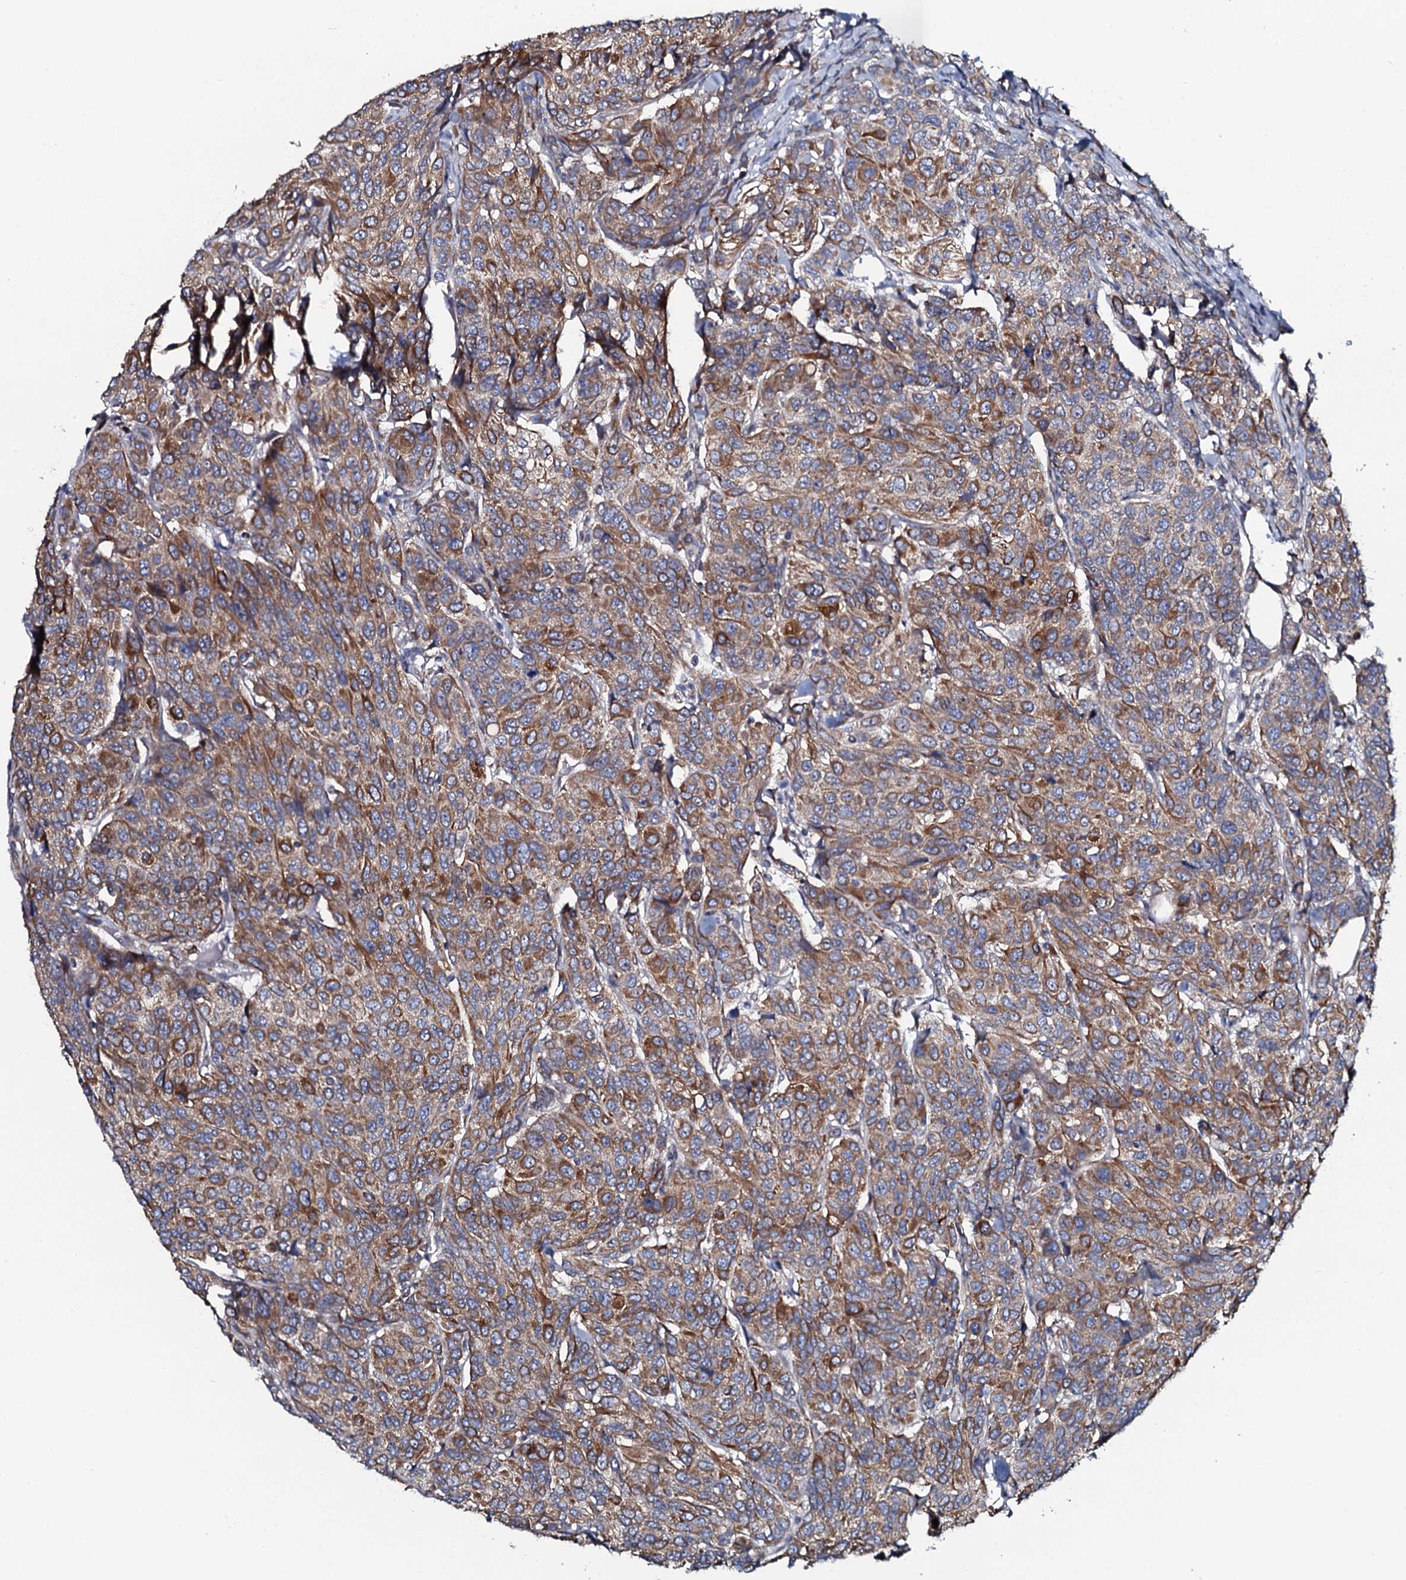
{"staining": {"intensity": "moderate", "quantity": ">75%", "location": "cytoplasmic/membranous"}, "tissue": "breast cancer", "cell_type": "Tumor cells", "image_type": "cancer", "snomed": [{"axis": "morphology", "description": "Duct carcinoma"}, {"axis": "topography", "description": "Breast"}], "caption": "High-power microscopy captured an immunohistochemistry (IHC) photomicrograph of breast cancer (intraductal carcinoma), revealing moderate cytoplasmic/membranous expression in about >75% of tumor cells.", "gene": "TMEM151A", "patient": {"sex": "female", "age": 55}}